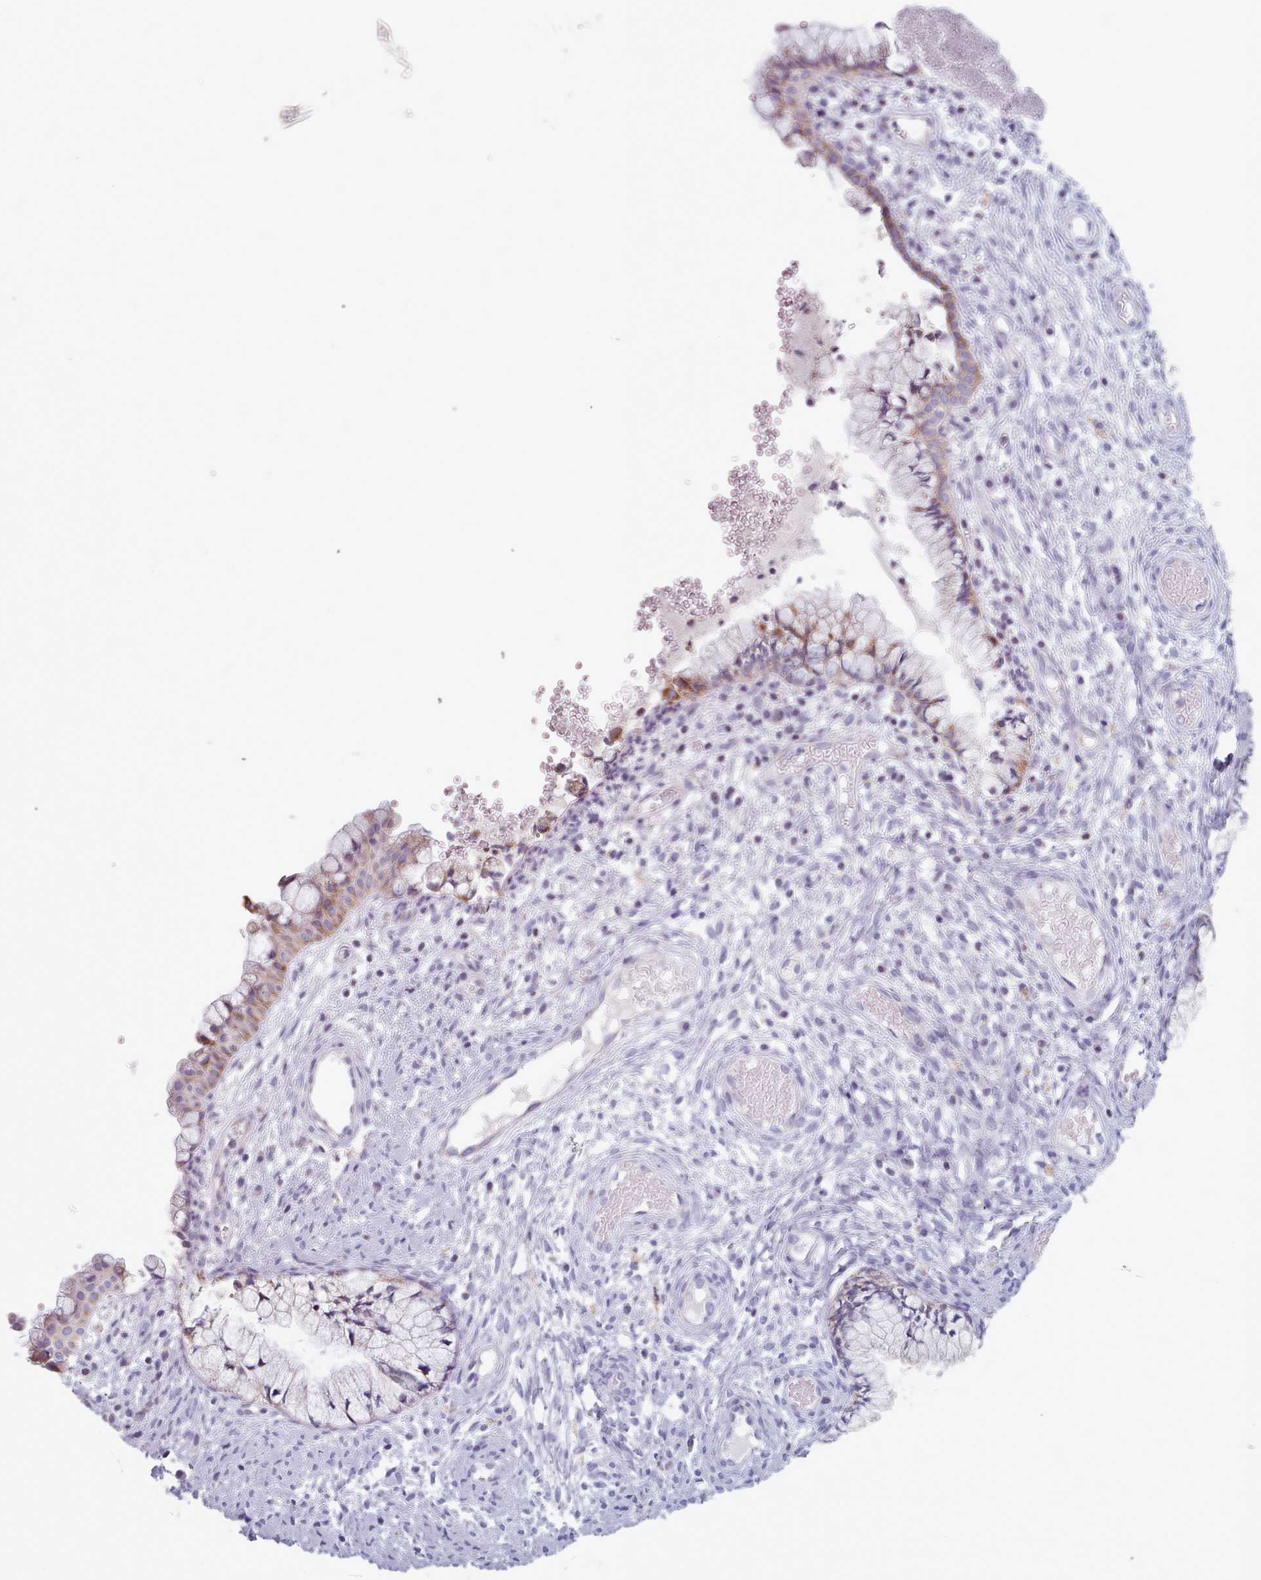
{"staining": {"intensity": "moderate", "quantity": "<25%", "location": "cytoplasmic/membranous"}, "tissue": "cervix", "cell_type": "Glandular cells", "image_type": "normal", "snomed": [{"axis": "morphology", "description": "Normal tissue, NOS"}, {"axis": "topography", "description": "Cervix"}], "caption": "IHC of benign cervix reveals low levels of moderate cytoplasmic/membranous positivity in approximately <25% of glandular cells.", "gene": "FAM170B", "patient": {"sex": "female", "age": 42}}